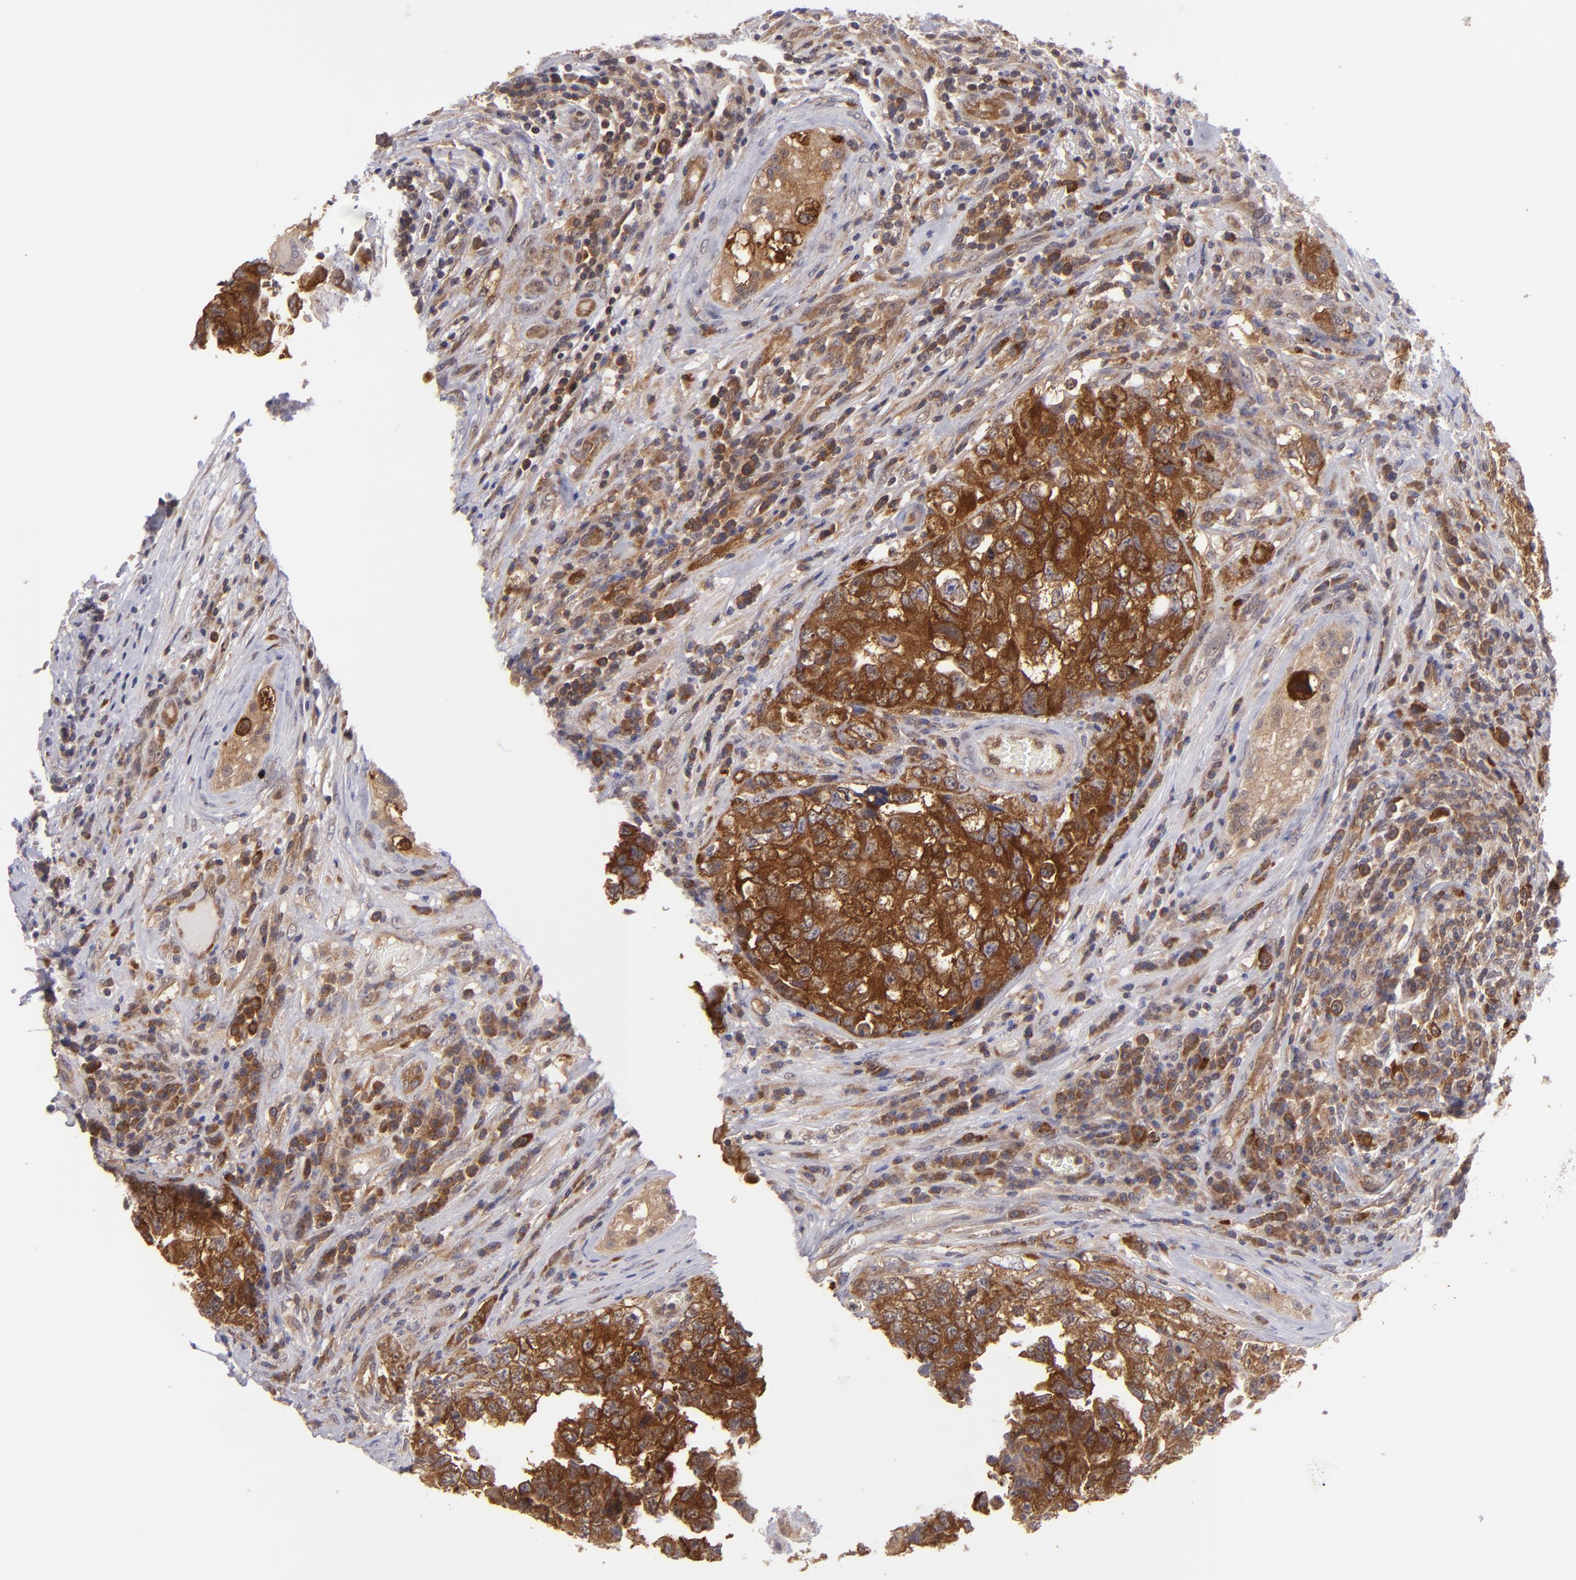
{"staining": {"intensity": "strong", "quantity": ">75%", "location": "cytoplasmic/membranous"}, "tissue": "testis cancer", "cell_type": "Tumor cells", "image_type": "cancer", "snomed": [{"axis": "morphology", "description": "Carcinoma, Embryonal, NOS"}, {"axis": "topography", "description": "Testis"}], "caption": "An image showing strong cytoplasmic/membranous expression in approximately >75% of tumor cells in testis embryonal carcinoma, as visualized by brown immunohistochemical staining.", "gene": "PTPN13", "patient": {"sex": "male", "age": 31}}